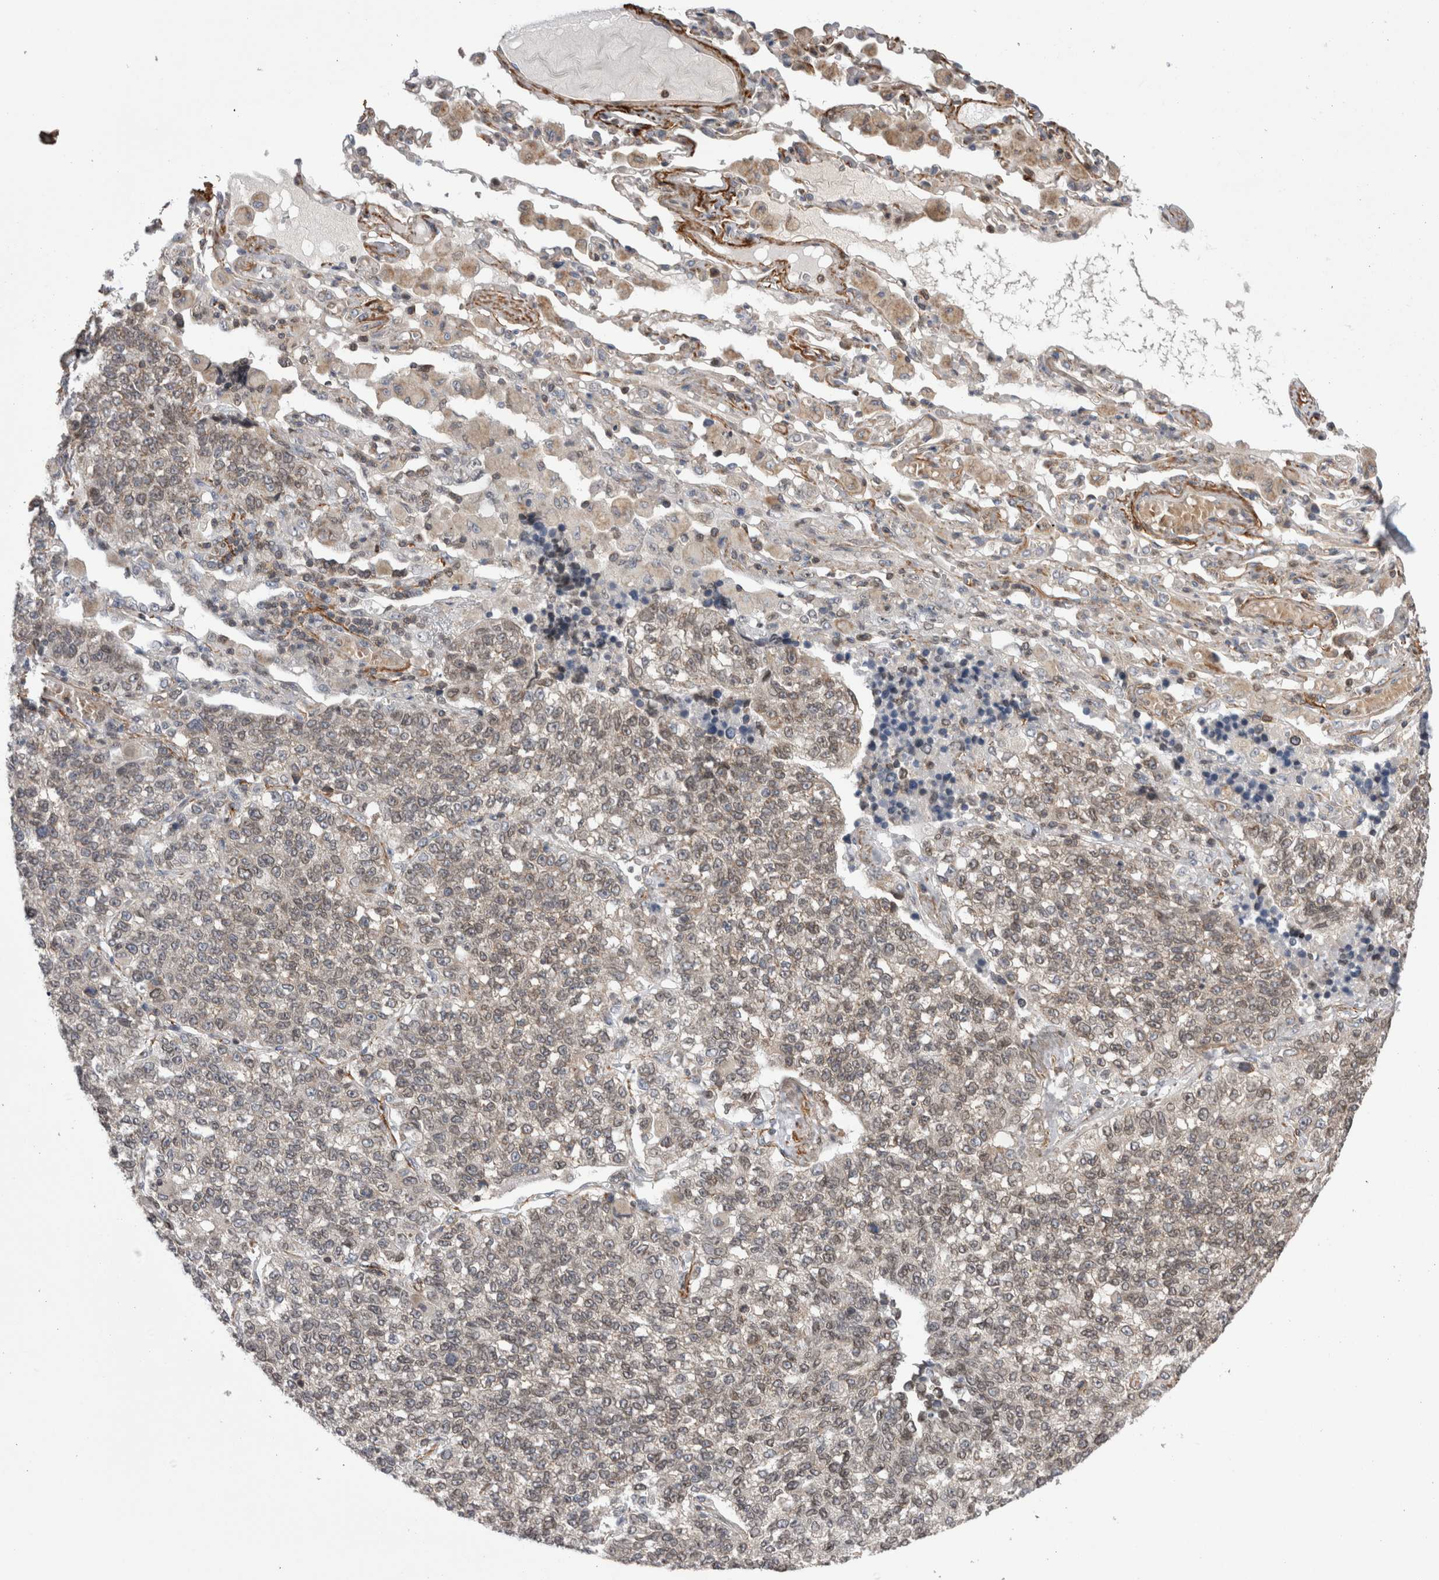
{"staining": {"intensity": "weak", "quantity": "25%-75%", "location": "cytoplasmic/membranous,nuclear"}, "tissue": "lung cancer", "cell_type": "Tumor cells", "image_type": "cancer", "snomed": [{"axis": "morphology", "description": "Adenocarcinoma, NOS"}, {"axis": "topography", "description": "Lung"}], "caption": "IHC (DAB (3,3'-diaminobenzidine)) staining of human lung cancer (adenocarcinoma) shows weak cytoplasmic/membranous and nuclear protein positivity in approximately 25%-75% of tumor cells.", "gene": "DARS2", "patient": {"sex": "male", "age": 49}}